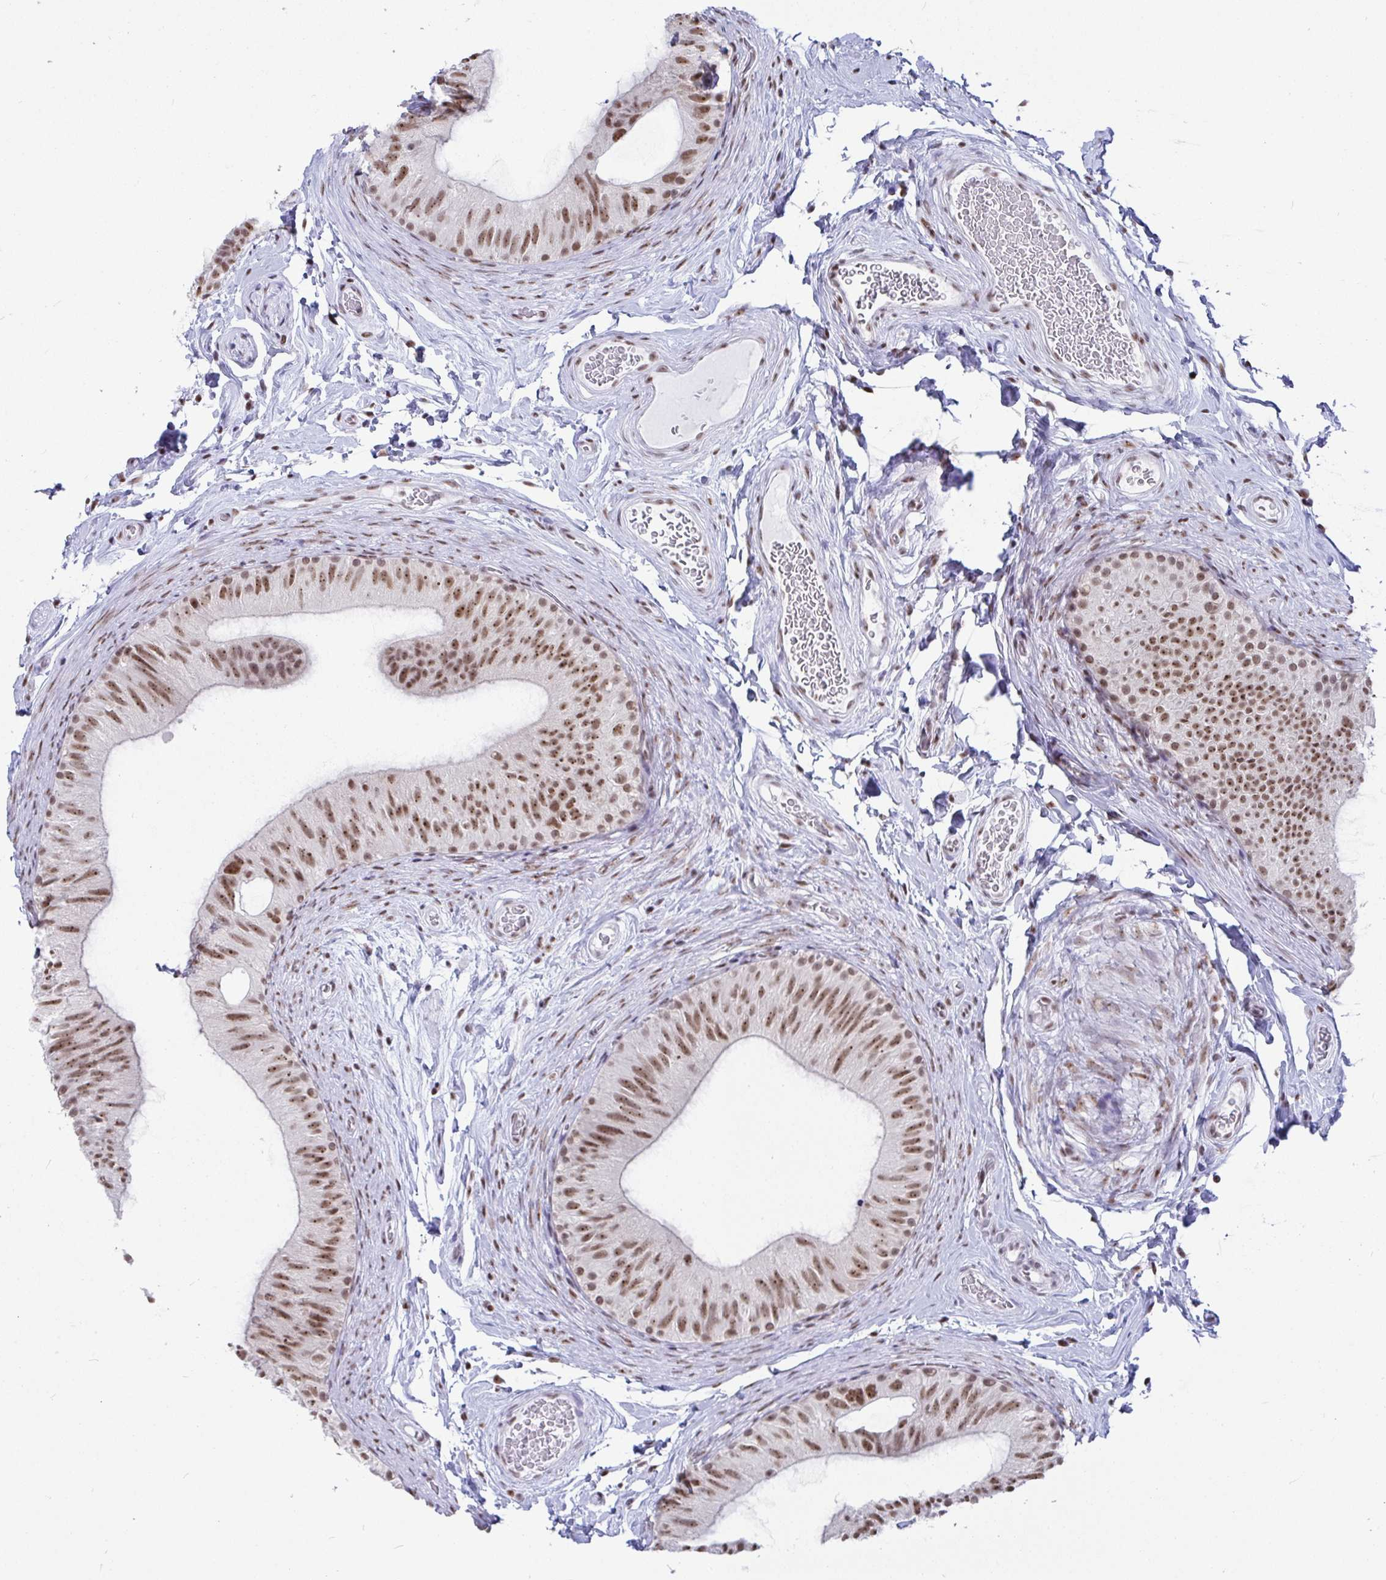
{"staining": {"intensity": "moderate", "quantity": ">75%", "location": "nuclear"}, "tissue": "epididymis", "cell_type": "Glandular cells", "image_type": "normal", "snomed": [{"axis": "morphology", "description": "Normal tissue, NOS"}, {"axis": "topography", "description": "Epididymis, spermatic cord, NOS"}, {"axis": "topography", "description": "Epididymis"}], "caption": "Immunohistochemical staining of normal human epididymis demonstrates >75% levels of moderate nuclear protein expression in approximately >75% of glandular cells.", "gene": "SUPT16H", "patient": {"sex": "male", "age": 31}}